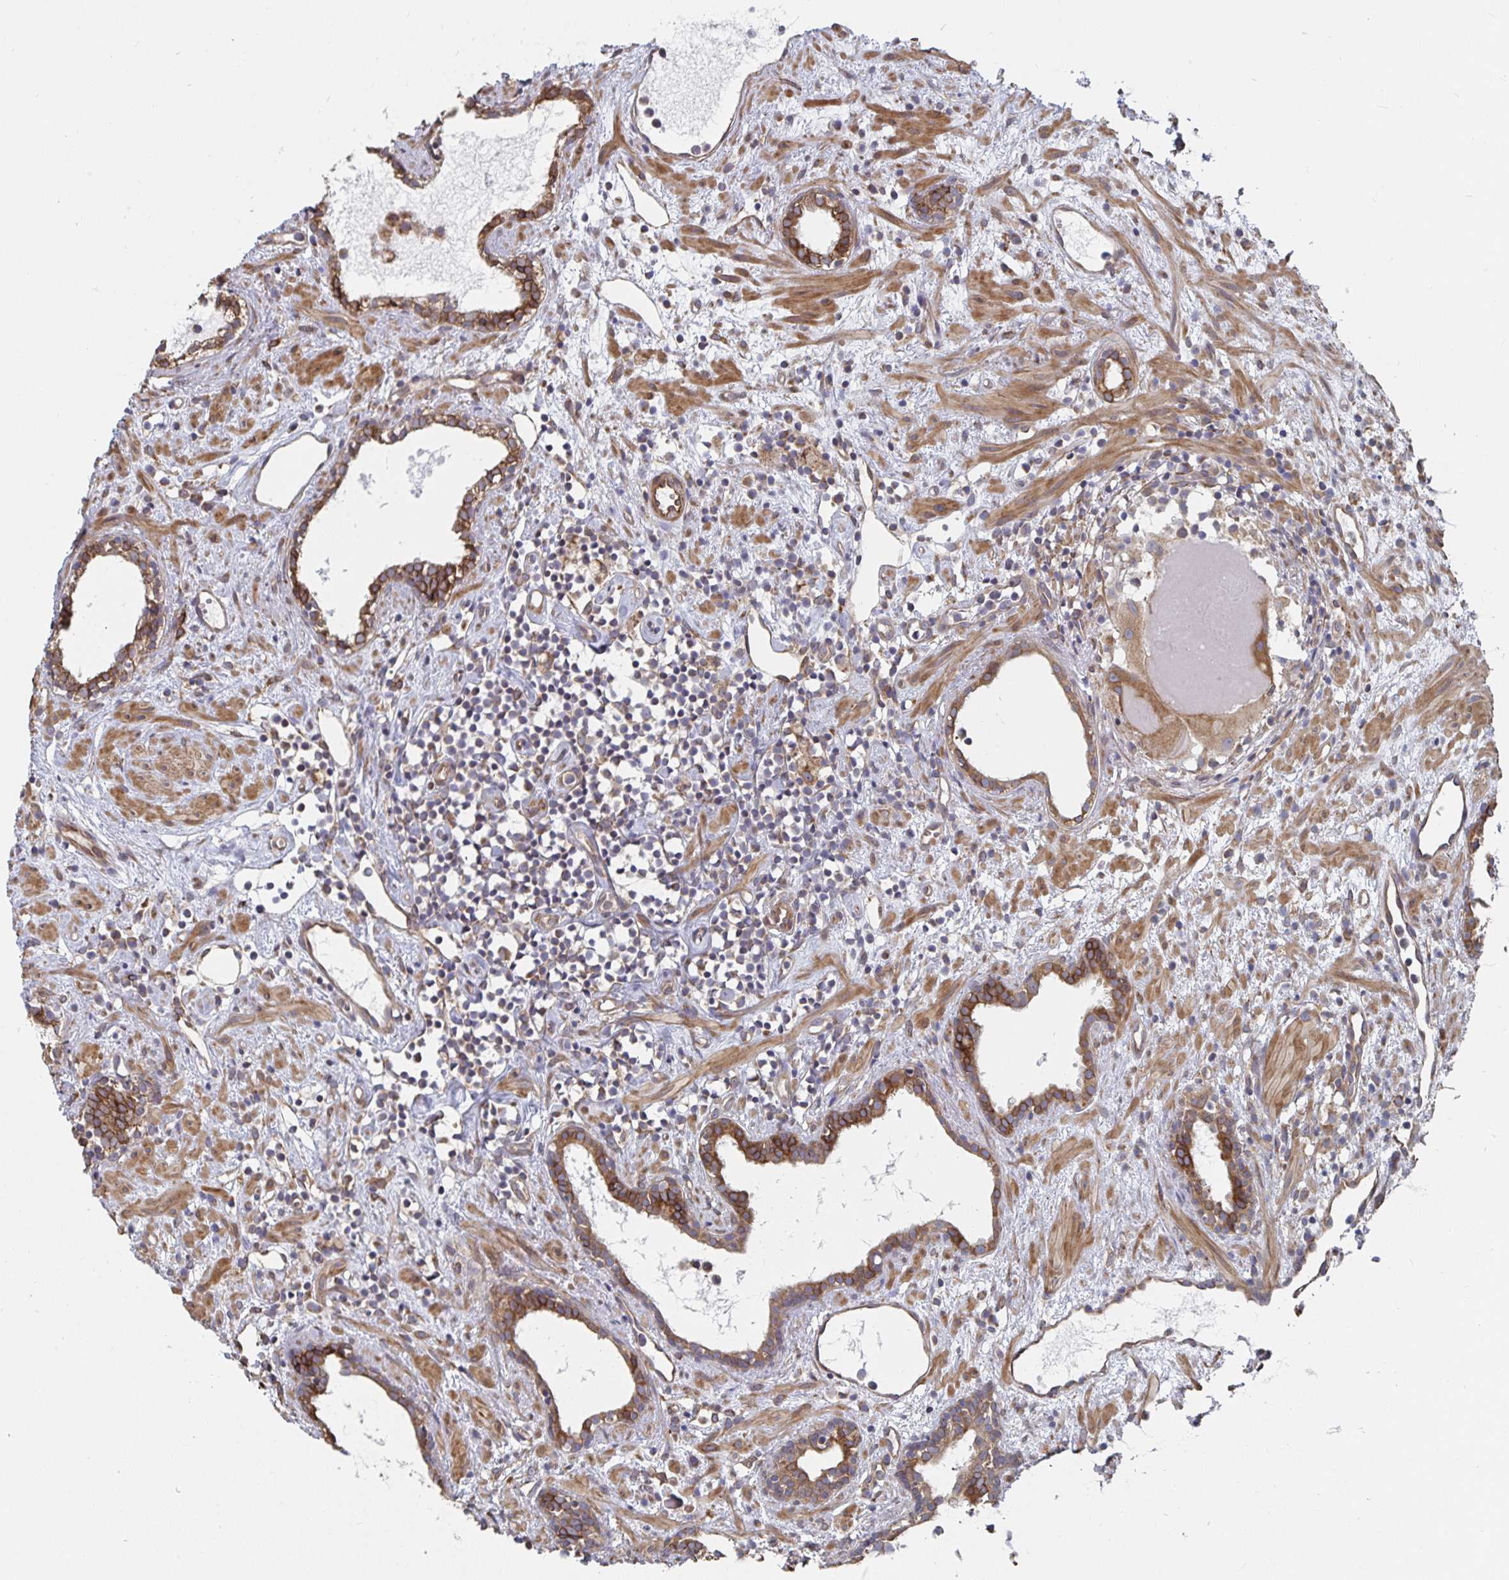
{"staining": {"intensity": "moderate", "quantity": ">75%", "location": "cytoplasmic/membranous"}, "tissue": "prostate cancer", "cell_type": "Tumor cells", "image_type": "cancer", "snomed": [{"axis": "morphology", "description": "Adenocarcinoma, High grade"}, {"axis": "topography", "description": "Prostate"}], "caption": "Protein analysis of prostate cancer tissue exhibits moderate cytoplasmic/membranous expression in about >75% of tumor cells.", "gene": "BCAP29", "patient": {"sex": "male", "age": 83}}